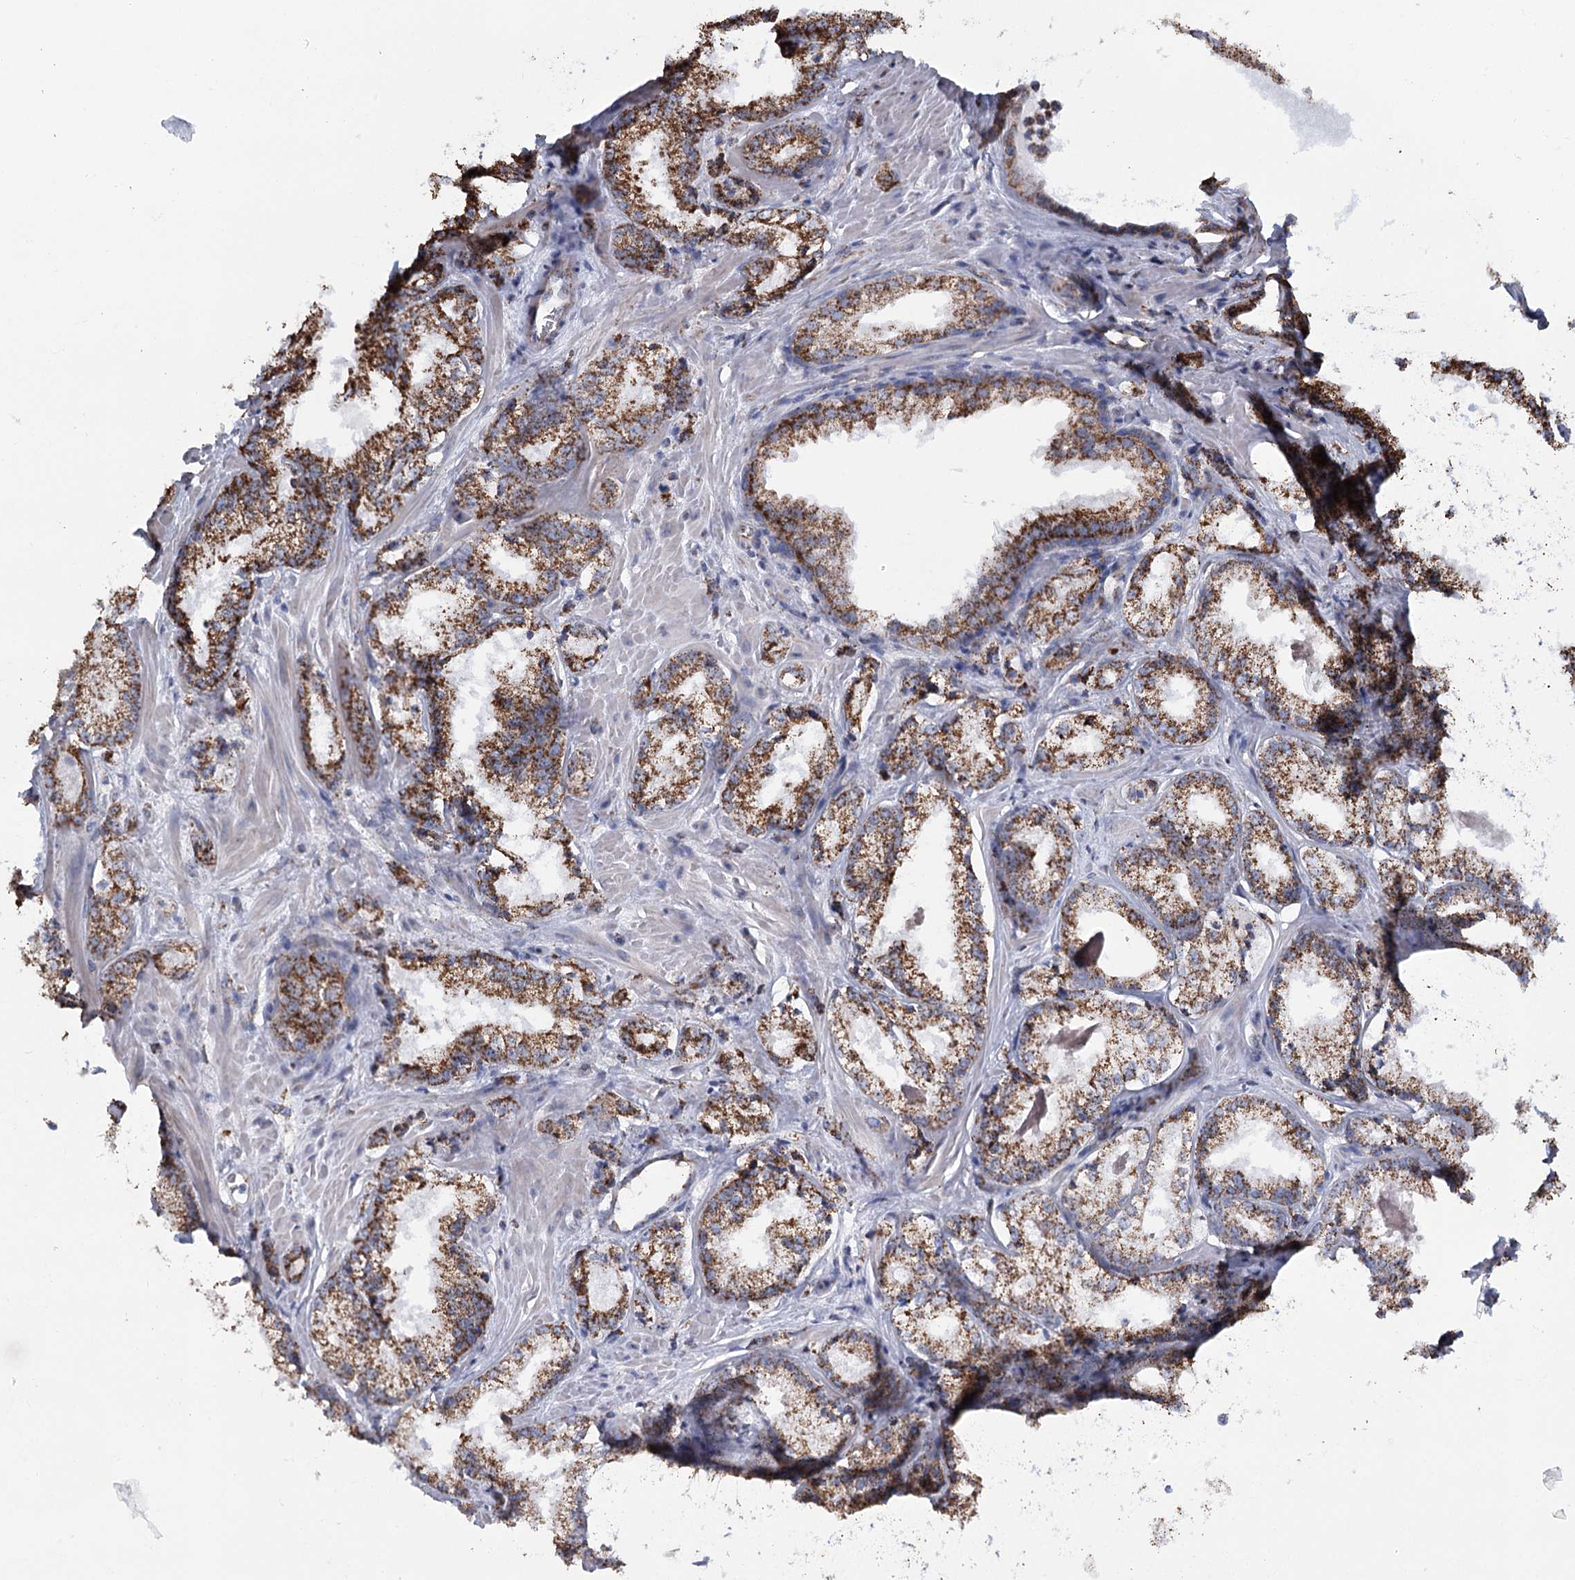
{"staining": {"intensity": "moderate", "quantity": ">75%", "location": "cytoplasmic/membranous"}, "tissue": "prostate cancer", "cell_type": "Tumor cells", "image_type": "cancer", "snomed": [{"axis": "morphology", "description": "Adenocarcinoma, Low grade"}, {"axis": "topography", "description": "Prostate"}], "caption": "Moderate cytoplasmic/membranous positivity for a protein is present in about >75% of tumor cells of prostate cancer (low-grade adenocarcinoma) using immunohistochemistry.", "gene": "MRPL44", "patient": {"sex": "male", "age": 47}}